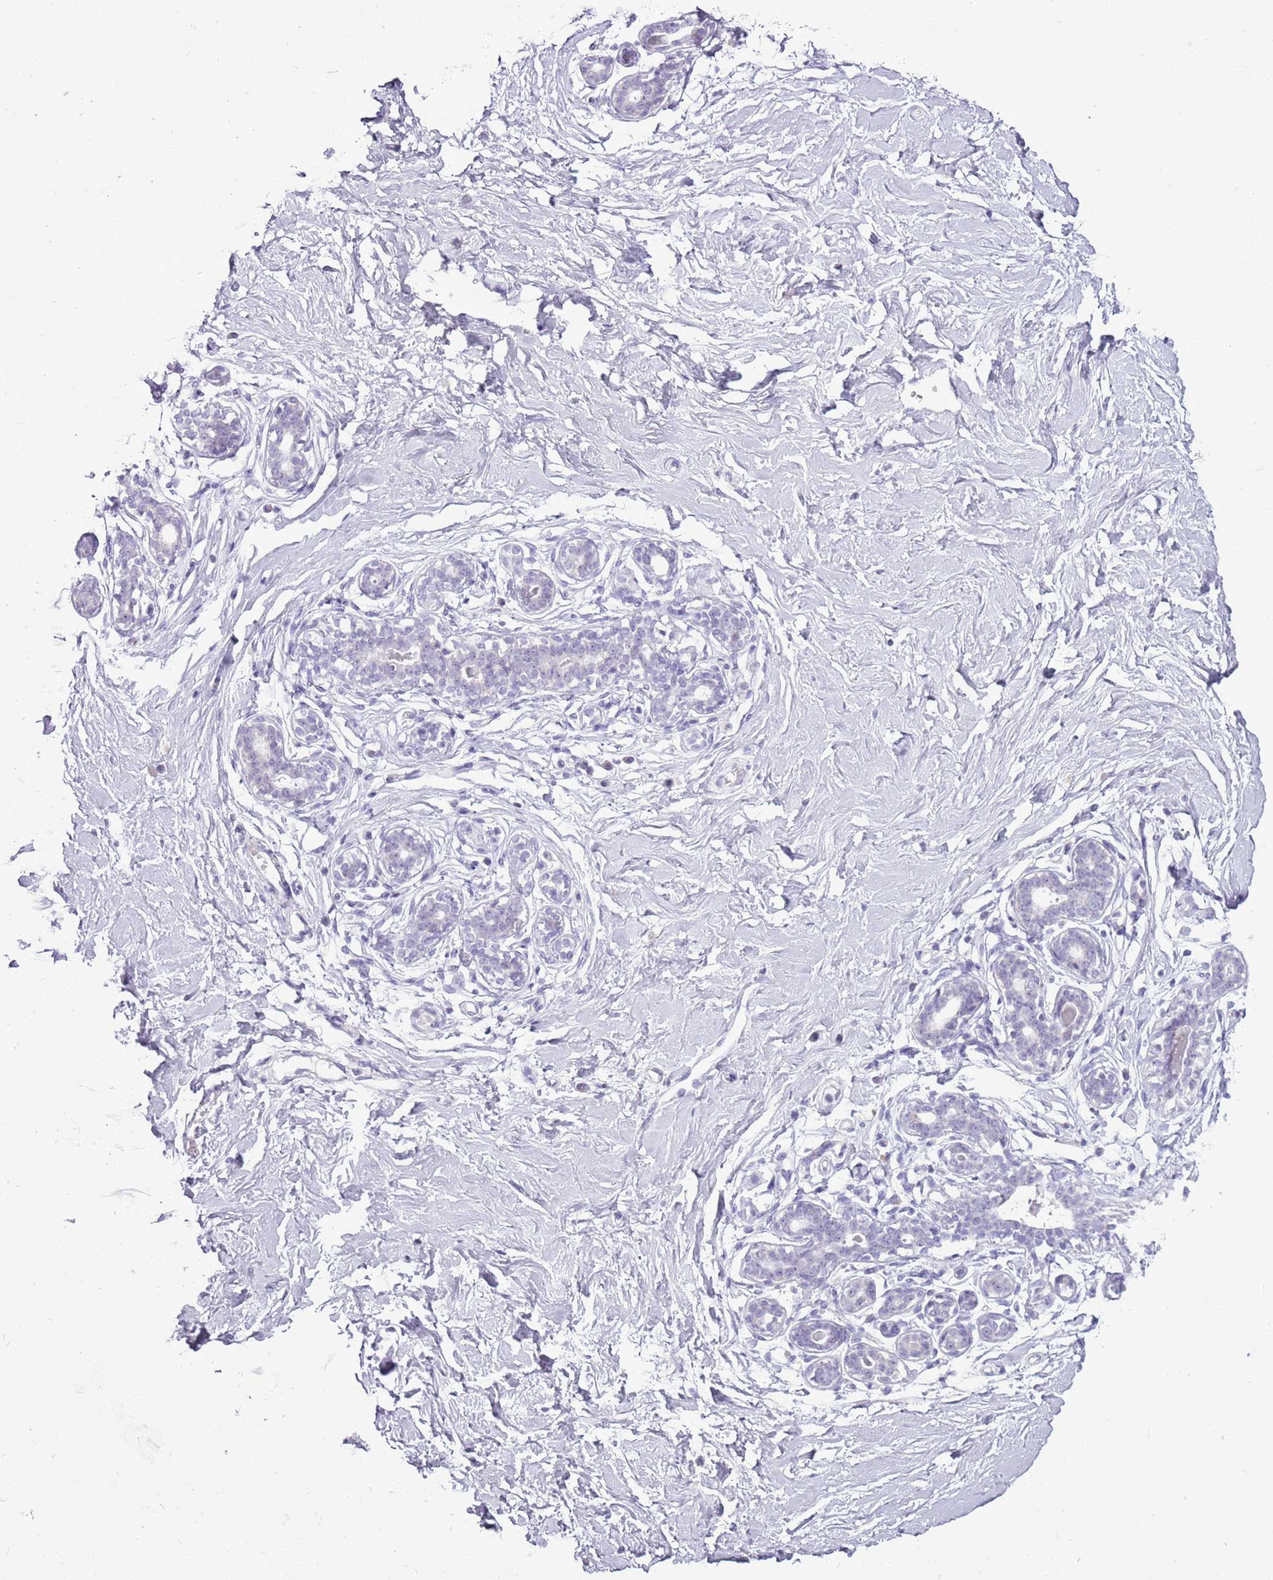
{"staining": {"intensity": "negative", "quantity": "none", "location": "none"}, "tissue": "breast", "cell_type": "Adipocytes", "image_type": "normal", "snomed": [{"axis": "morphology", "description": "Normal tissue, NOS"}, {"axis": "morphology", "description": "Adenoma, NOS"}, {"axis": "topography", "description": "Breast"}], "caption": "The photomicrograph reveals no staining of adipocytes in normal breast. The staining is performed using DAB (3,3'-diaminobenzidine) brown chromogen with nuclei counter-stained in using hematoxylin.", "gene": "RPL3L", "patient": {"sex": "female", "age": 23}}